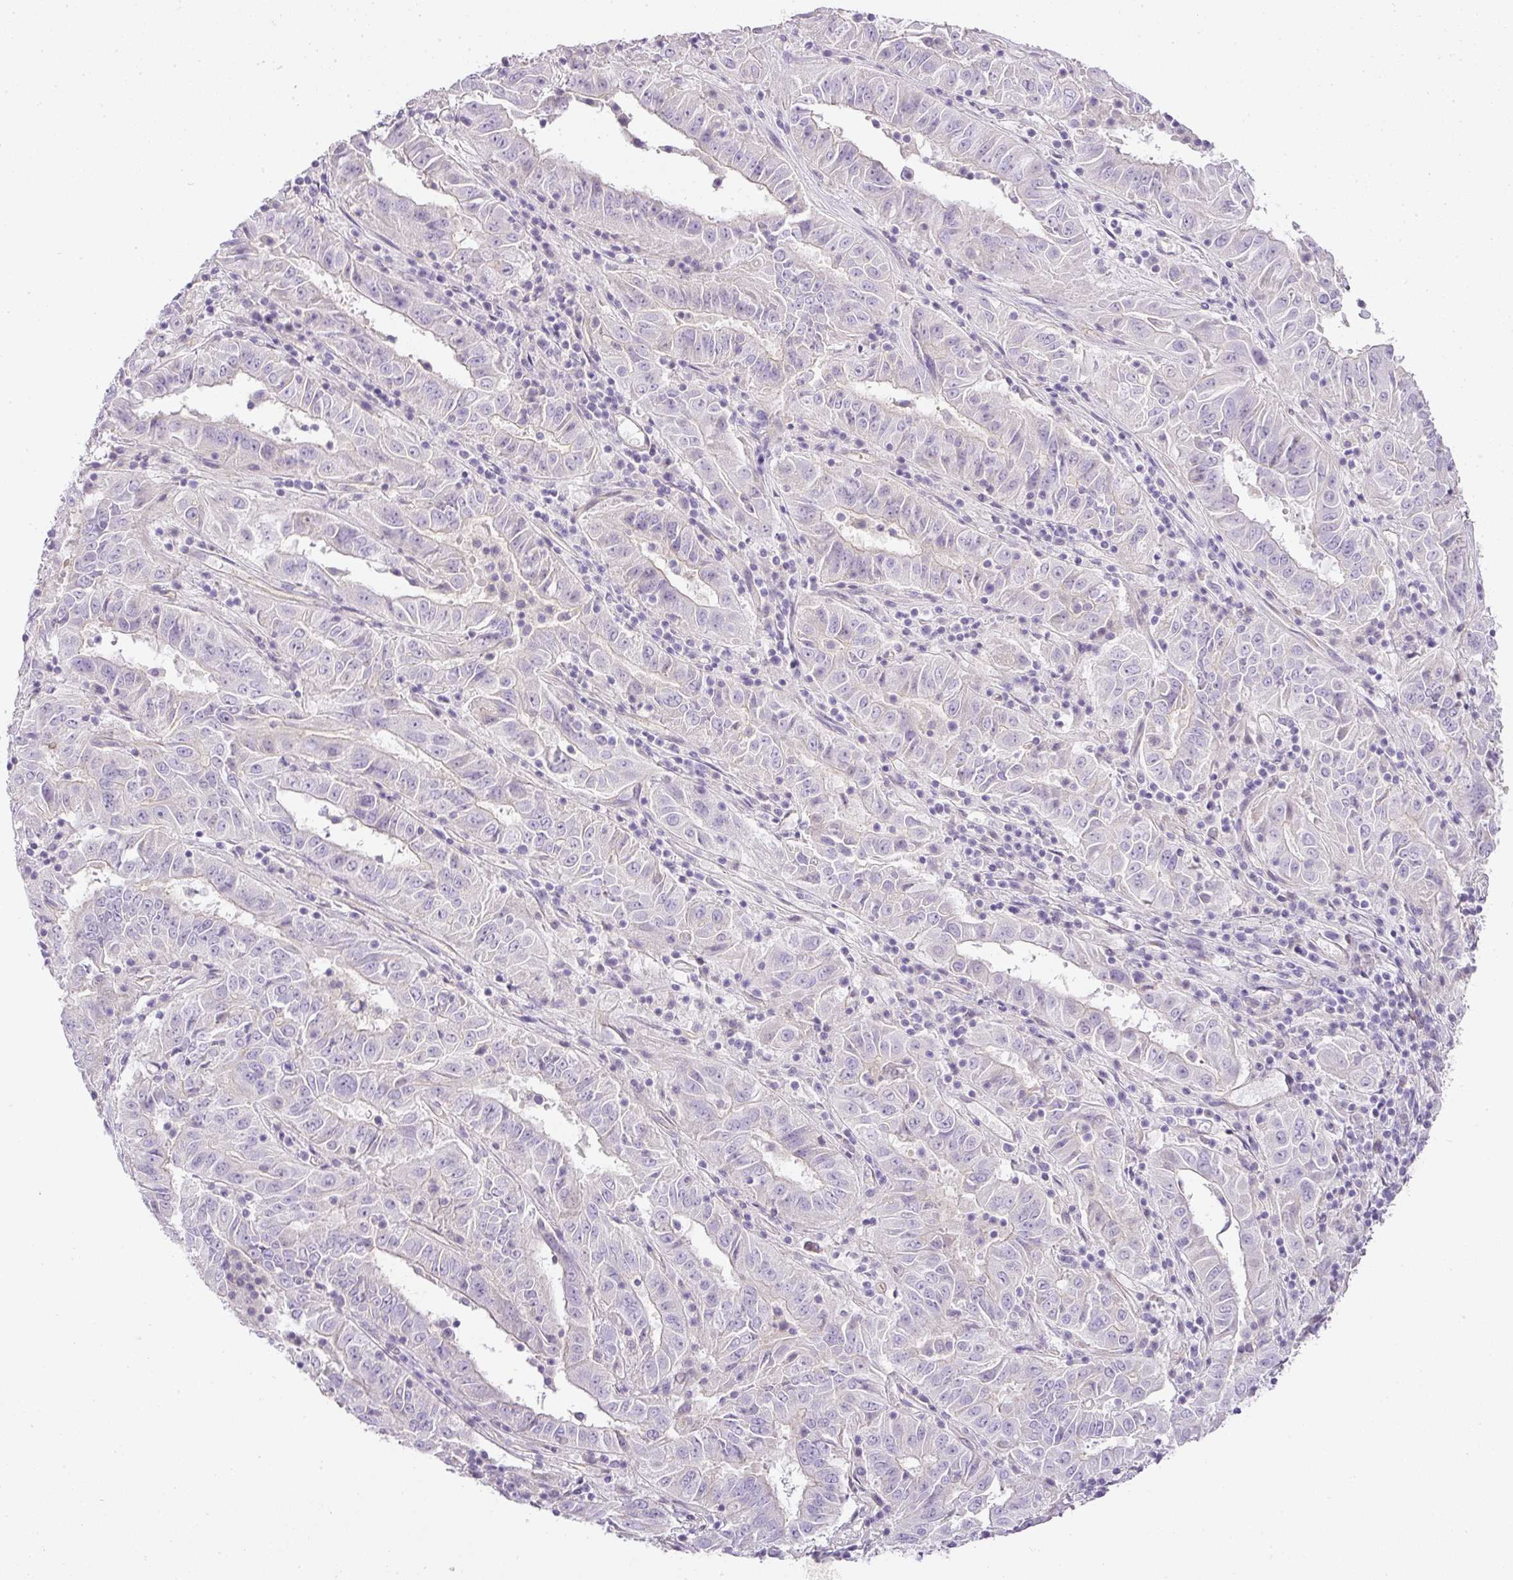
{"staining": {"intensity": "negative", "quantity": "none", "location": "none"}, "tissue": "pancreatic cancer", "cell_type": "Tumor cells", "image_type": "cancer", "snomed": [{"axis": "morphology", "description": "Adenocarcinoma, NOS"}, {"axis": "topography", "description": "Pancreas"}], "caption": "DAB immunohistochemical staining of human pancreatic adenocarcinoma exhibits no significant expression in tumor cells.", "gene": "RAX2", "patient": {"sex": "male", "age": 63}}